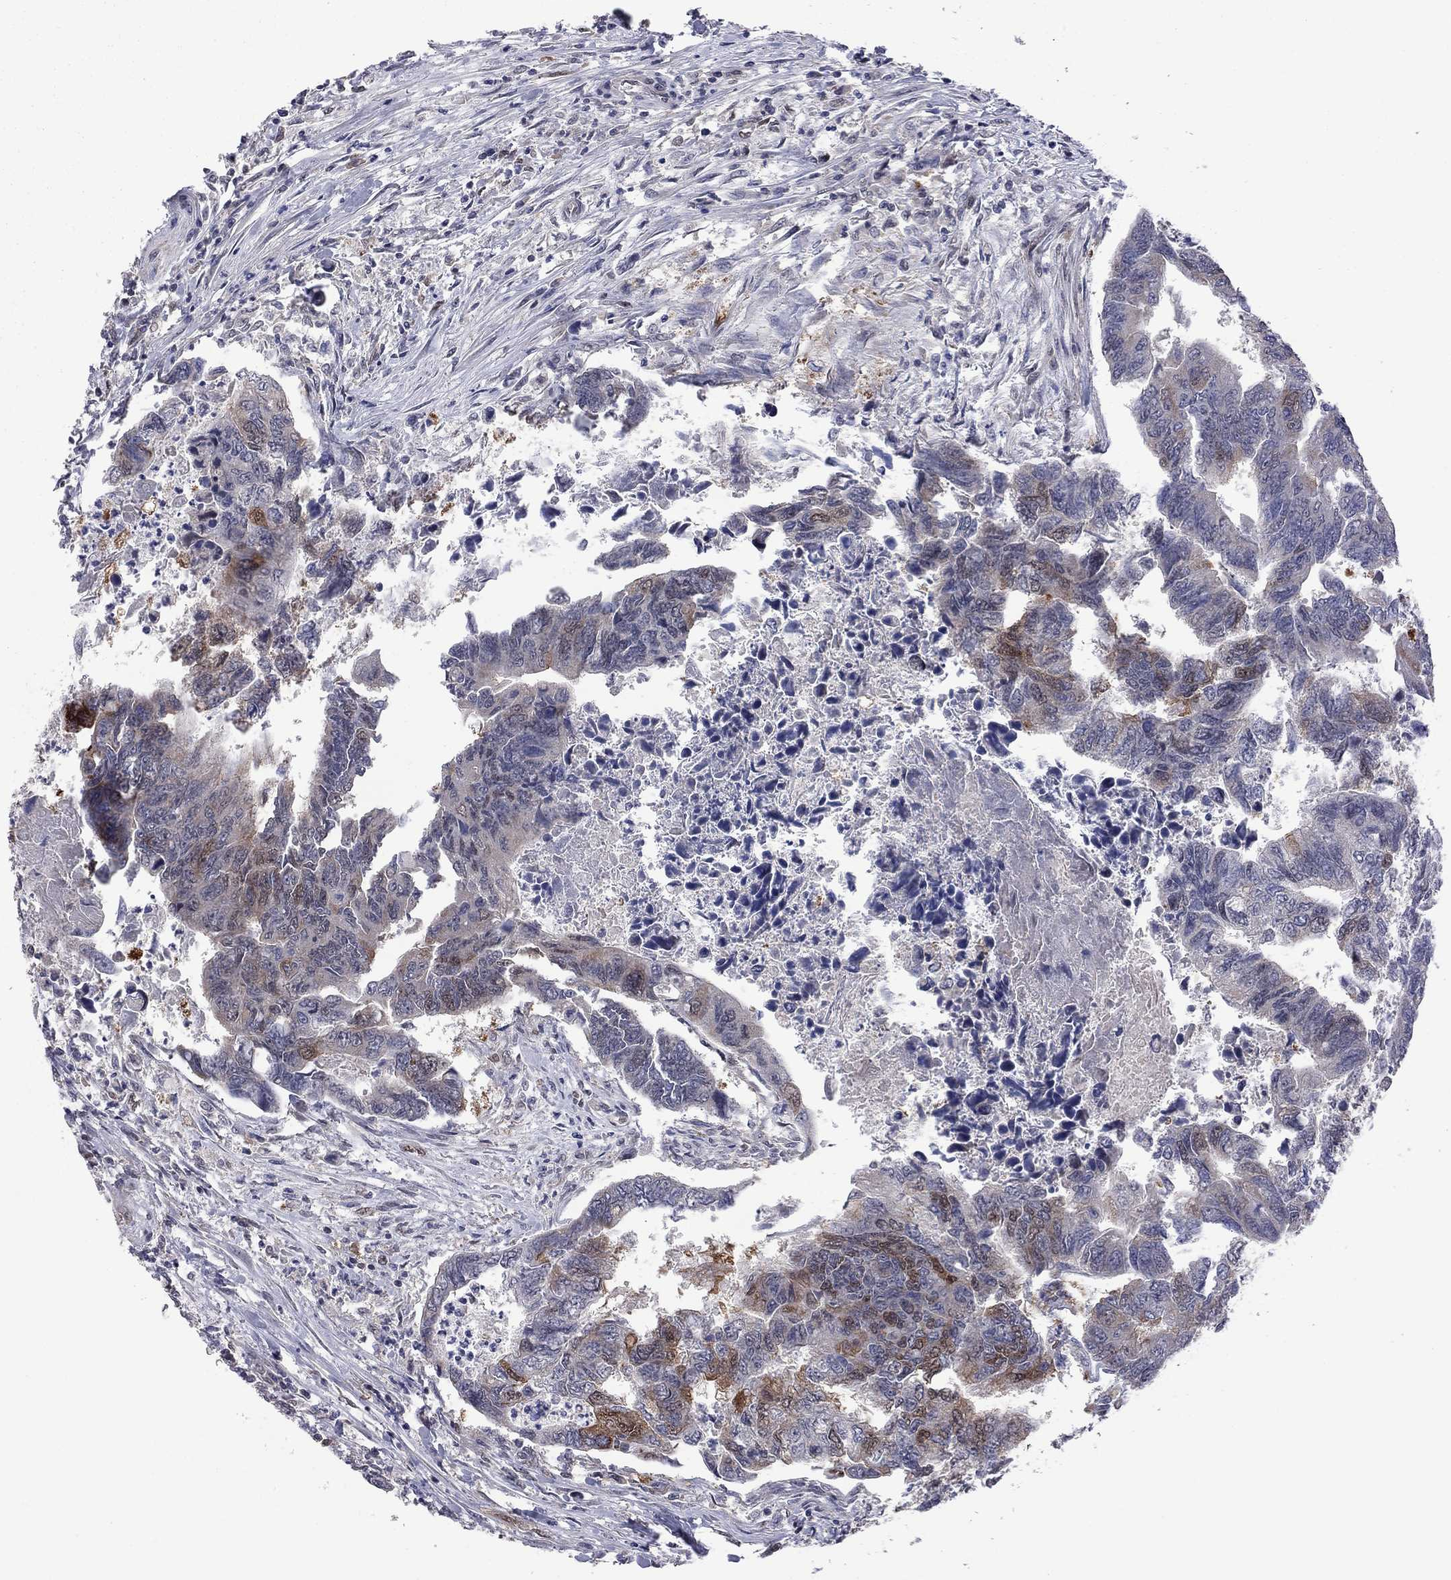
{"staining": {"intensity": "strong", "quantity": "<25%", "location": "cytoplasmic/membranous"}, "tissue": "colorectal cancer", "cell_type": "Tumor cells", "image_type": "cancer", "snomed": [{"axis": "morphology", "description": "Adenocarcinoma, NOS"}, {"axis": "topography", "description": "Colon"}], "caption": "Immunohistochemistry (IHC) (DAB) staining of human colorectal cancer (adenocarcinoma) displays strong cytoplasmic/membranous protein staining in approximately <25% of tumor cells. Ihc stains the protein of interest in brown and the nuclei are stained blue.", "gene": "GPAA1", "patient": {"sex": "female", "age": 65}}